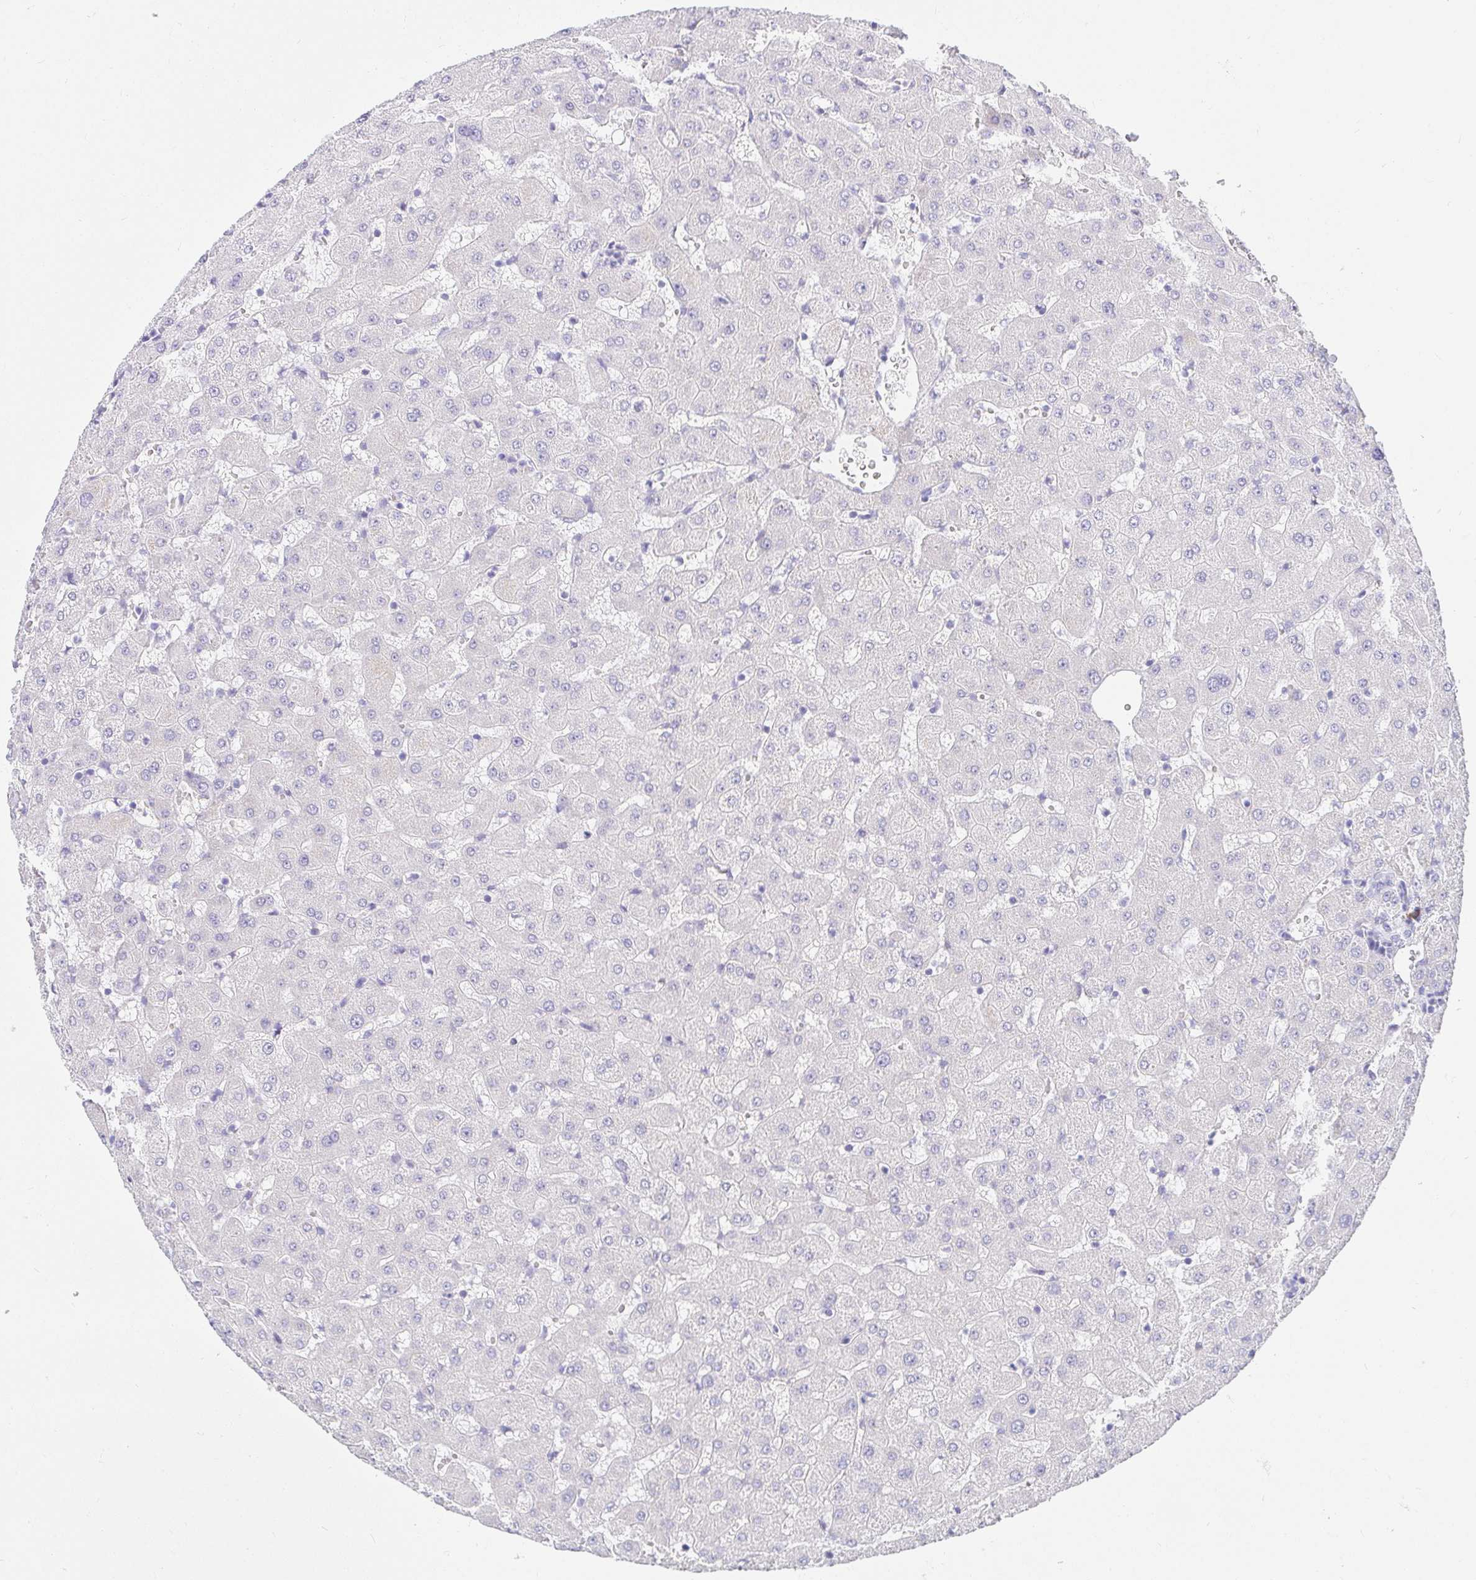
{"staining": {"intensity": "negative", "quantity": "none", "location": "none"}, "tissue": "liver", "cell_type": "Cholangiocytes", "image_type": "normal", "snomed": [{"axis": "morphology", "description": "Normal tissue, NOS"}, {"axis": "topography", "description": "Liver"}], "caption": "DAB immunohistochemical staining of benign human liver displays no significant positivity in cholangiocytes.", "gene": "VGLL1", "patient": {"sex": "female", "age": 63}}